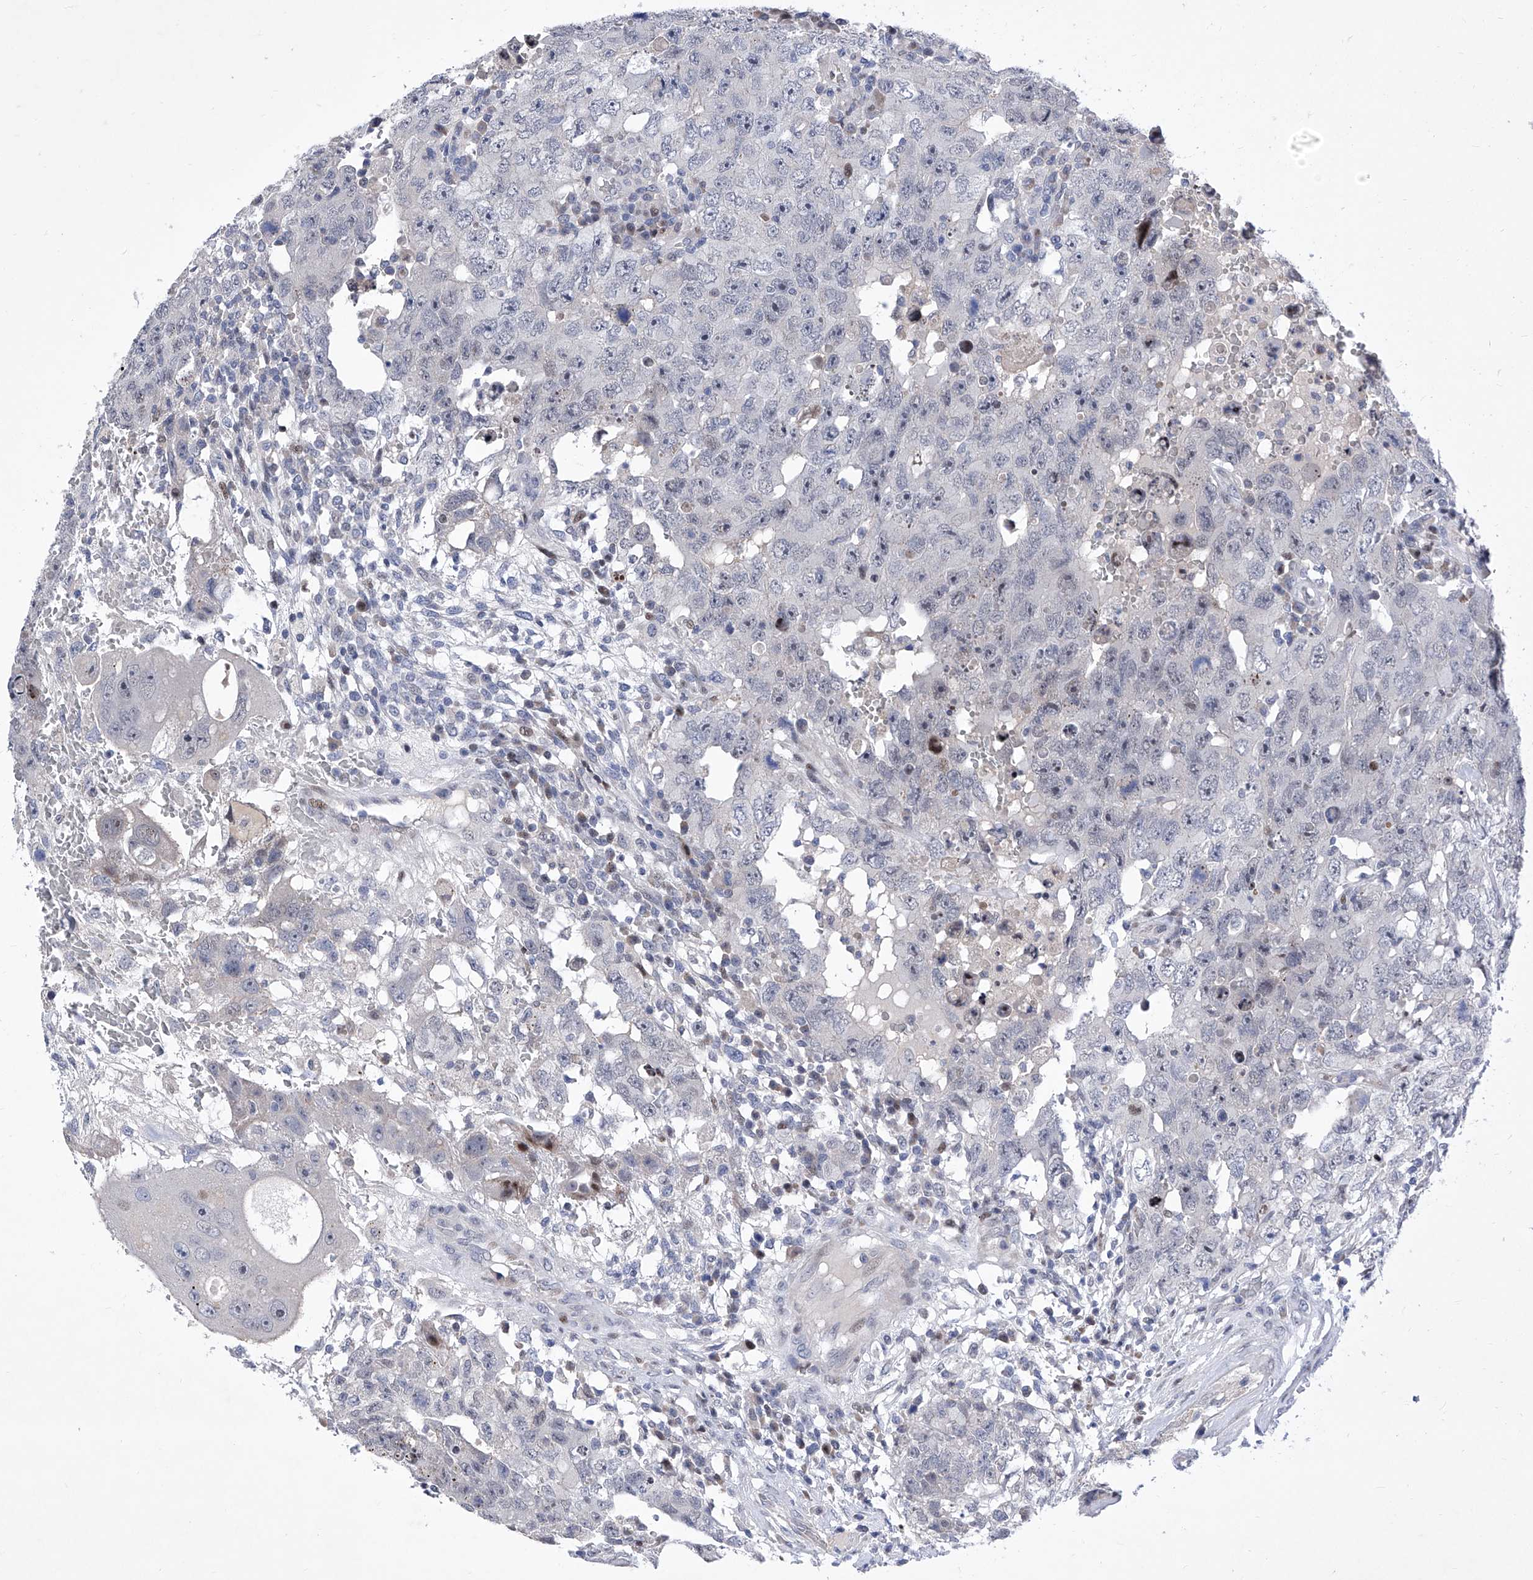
{"staining": {"intensity": "negative", "quantity": "none", "location": "none"}, "tissue": "testis cancer", "cell_type": "Tumor cells", "image_type": "cancer", "snomed": [{"axis": "morphology", "description": "Carcinoma, Embryonal, NOS"}, {"axis": "topography", "description": "Testis"}], "caption": "Tumor cells show no significant positivity in testis embryonal carcinoma. (DAB (3,3'-diaminobenzidine) immunohistochemistry, high magnification).", "gene": "NUFIP1", "patient": {"sex": "male", "age": 26}}